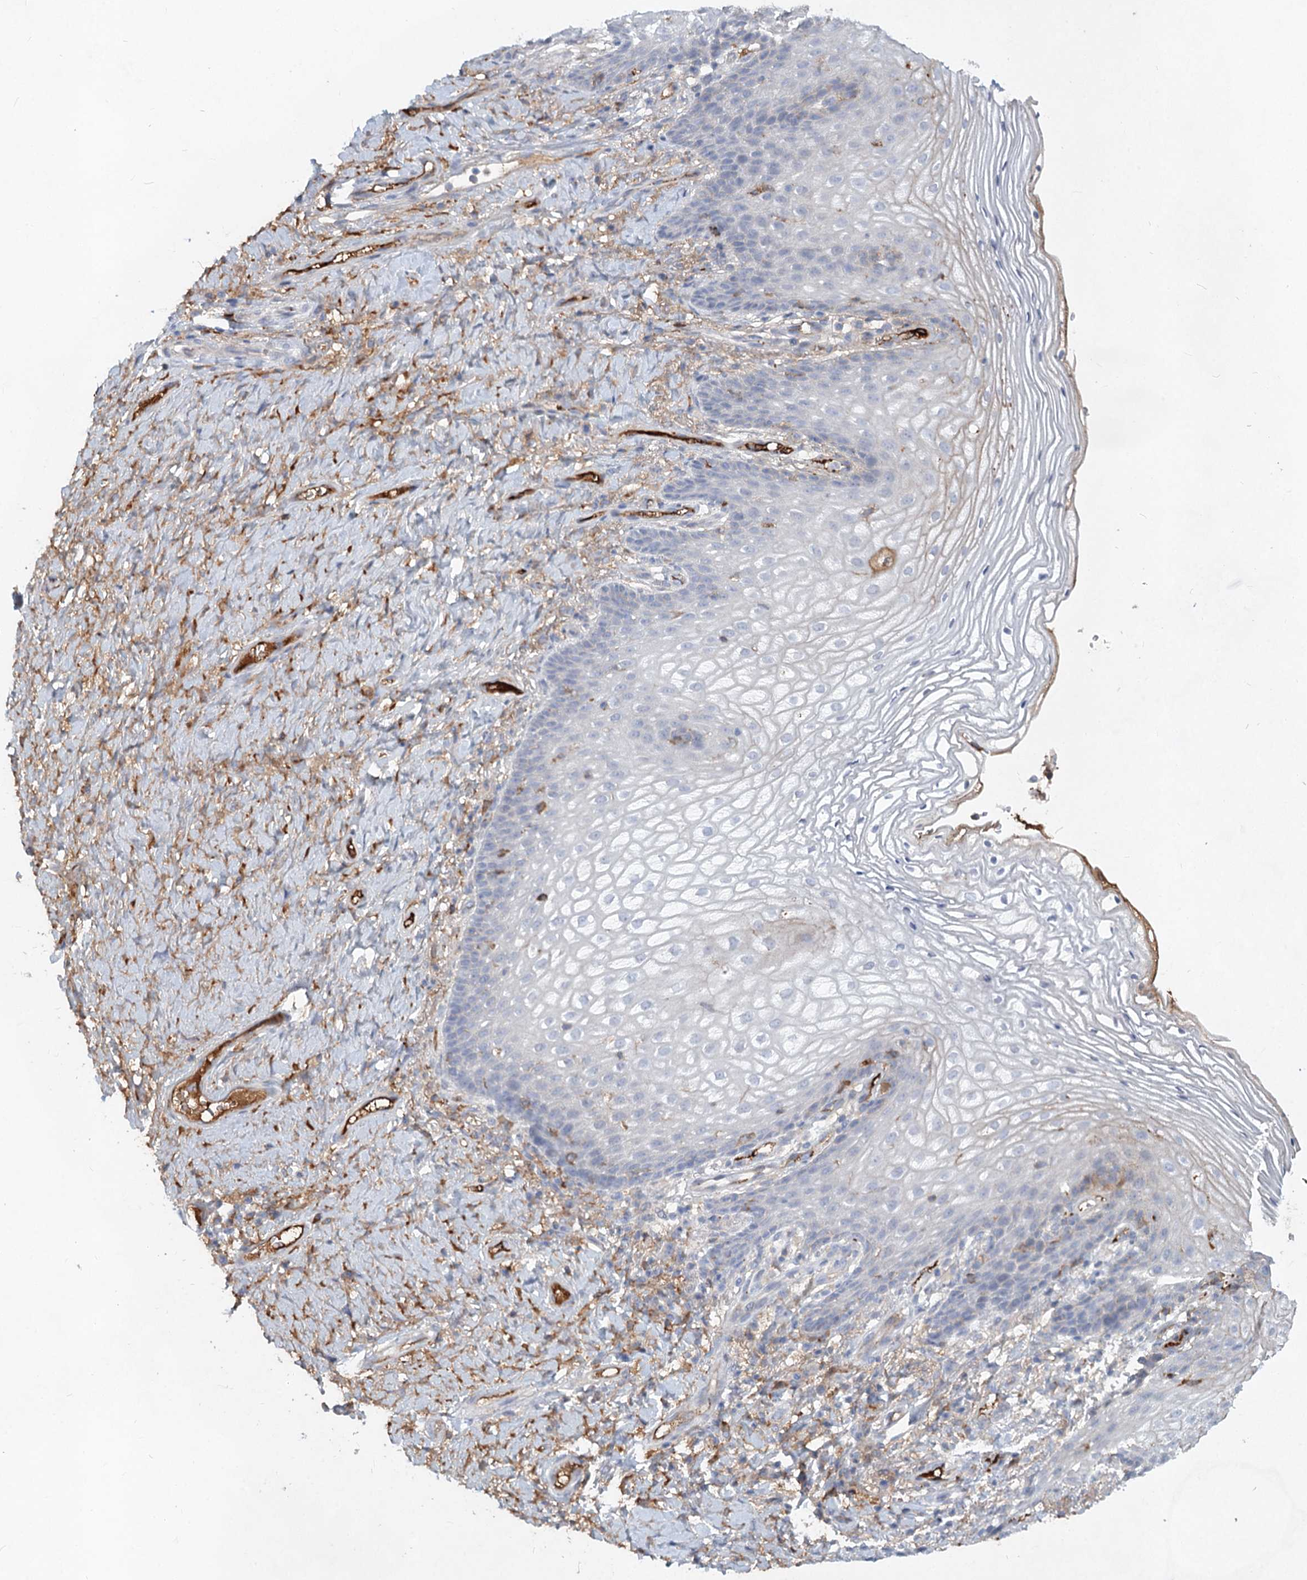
{"staining": {"intensity": "negative", "quantity": "none", "location": "none"}, "tissue": "vagina", "cell_type": "Squamous epithelial cells", "image_type": "normal", "snomed": [{"axis": "morphology", "description": "Normal tissue, NOS"}, {"axis": "topography", "description": "Vagina"}], "caption": "High power microscopy photomicrograph of an IHC photomicrograph of unremarkable vagina, revealing no significant expression in squamous epithelial cells. Brightfield microscopy of IHC stained with DAB (brown) and hematoxylin (blue), captured at high magnification.", "gene": "TASOR2", "patient": {"sex": "female", "age": 60}}